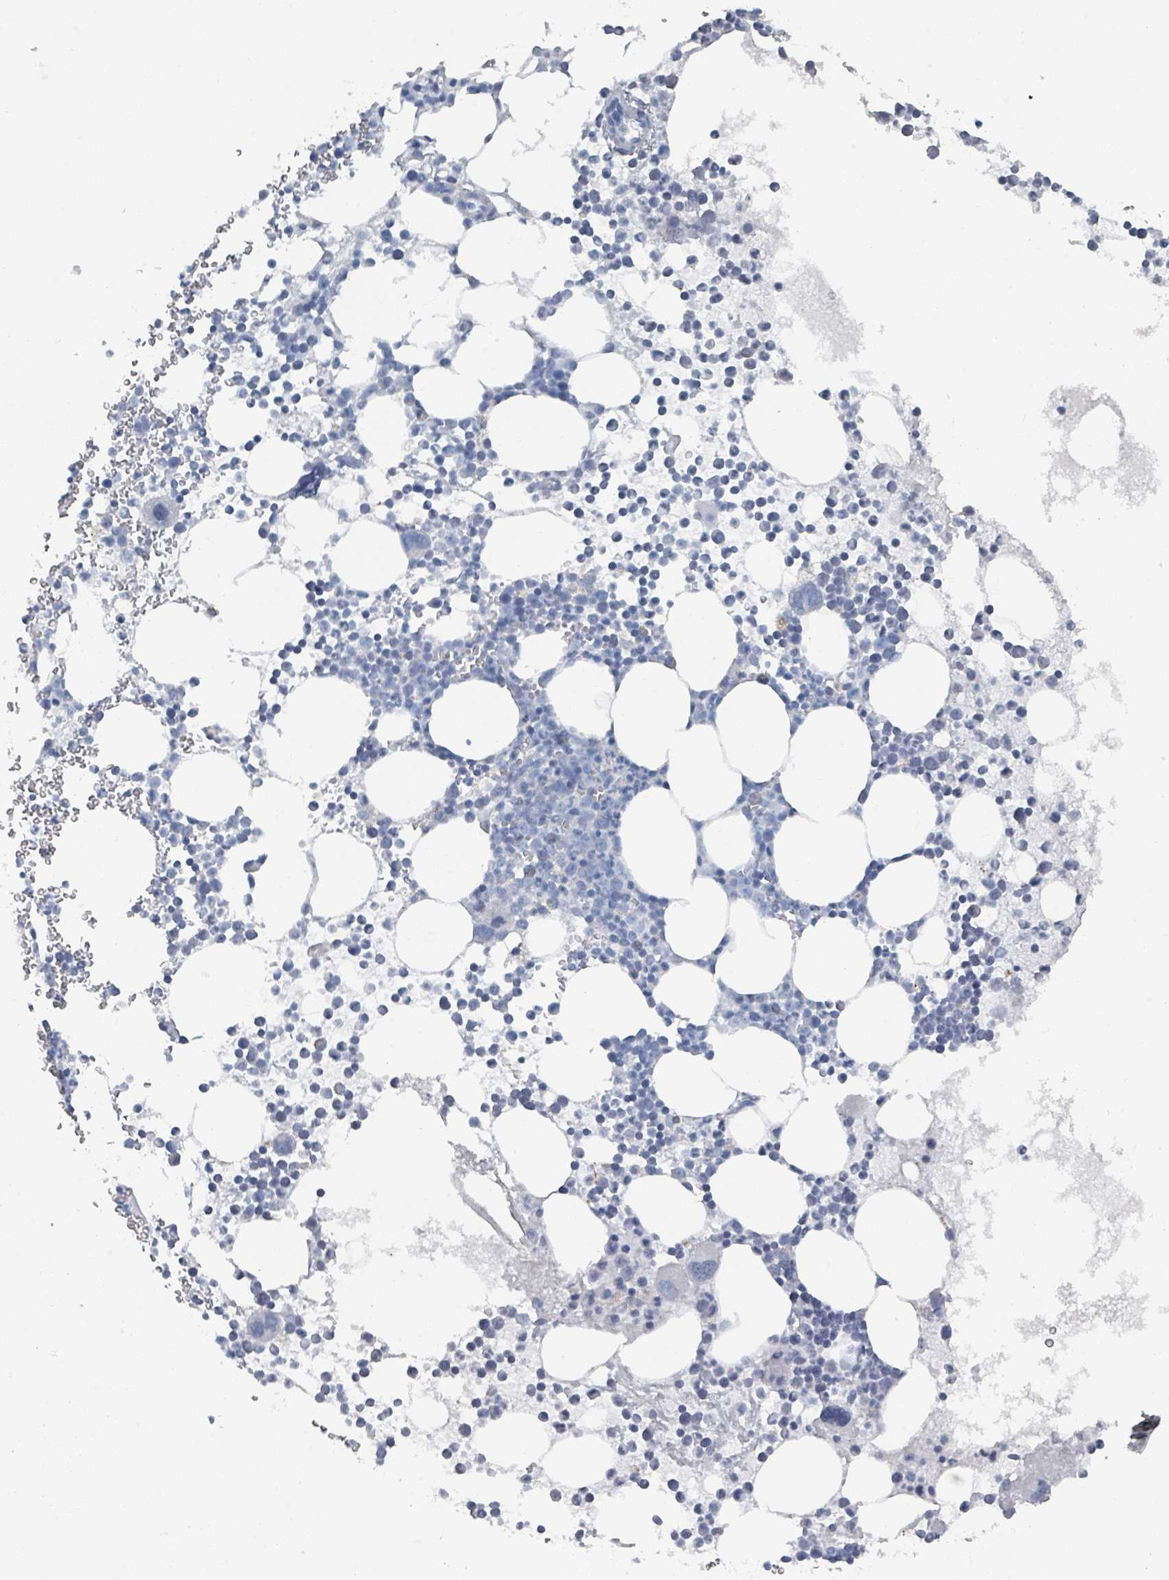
{"staining": {"intensity": "negative", "quantity": "none", "location": "none"}, "tissue": "bone marrow", "cell_type": "Hematopoietic cells", "image_type": "normal", "snomed": [{"axis": "morphology", "description": "Normal tissue, NOS"}, {"axis": "topography", "description": "Bone marrow"}], "caption": "IHC of normal human bone marrow reveals no staining in hematopoietic cells. (DAB (3,3'-diaminobenzidine) IHC with hematoxylin counter stain).", "gene": "GAMT", "patient": {"sex": "female", "age": 78}}